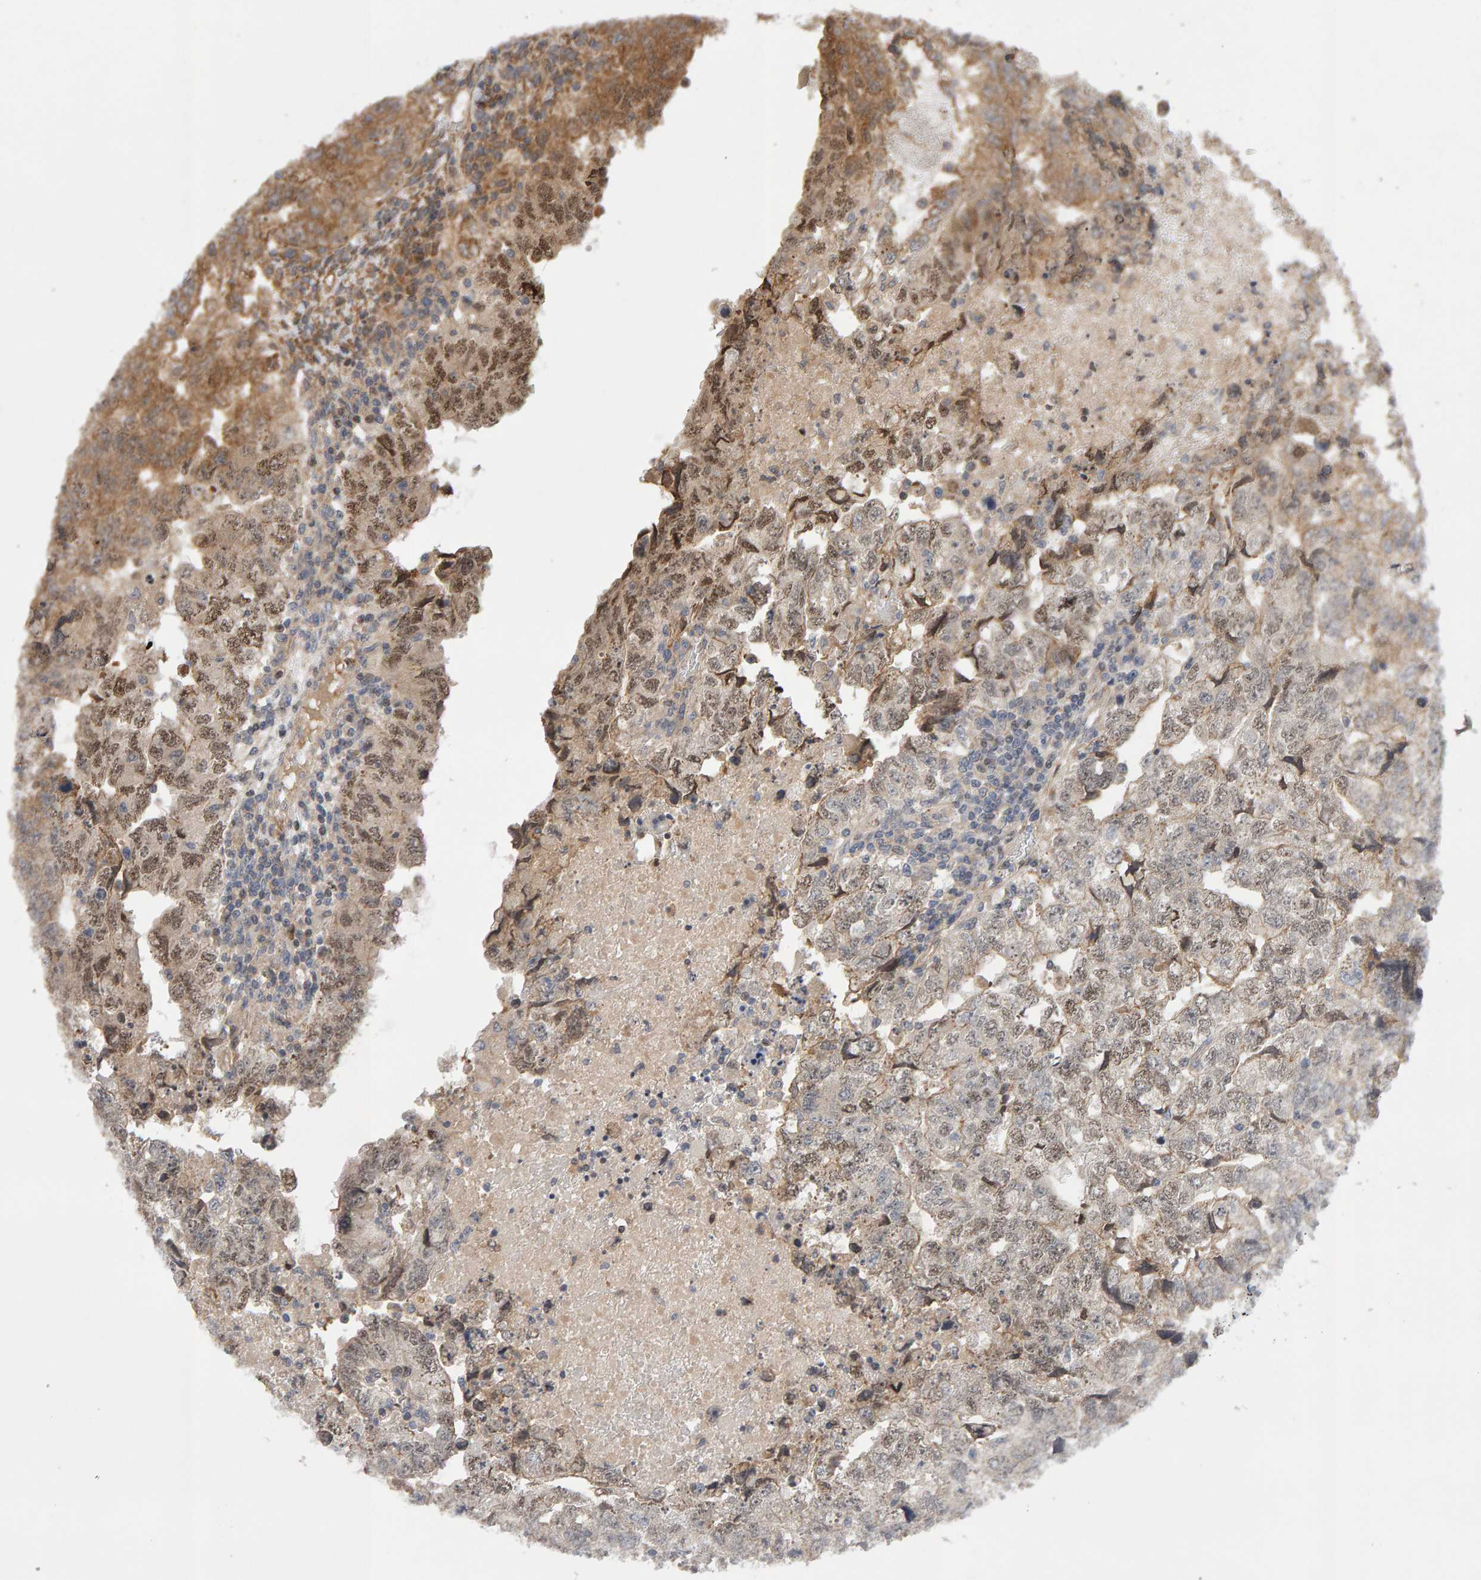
{"staining": {"intensity": "moderate", "quantity": "25%-75%", "location": "cytoplasmic/membranous,nuclear"}, "tissue": "testis cancer", "cell_type": "Tumor cells", "image_type": "cancer", "snomed": [{"axis": "morphology", "description": "Carcinoma, Embryonal, NOS"}, {"axis": "topography", "description": "Testis"}], "caption": "An immunohistochemistry (IHC) image of neoplastic tissue is shown. Protein staining in brown shows moderate cytoplasmic/membranous and nuclear positivity in embryonal carcinoma (testis) within tumor cells. (Stains: DAB in brown, nuclei in blue, Microscopy: brightfield microscopy at high magnification).", "gene": "LZTS1", "patient": {"sex": "male", "age": 36}}